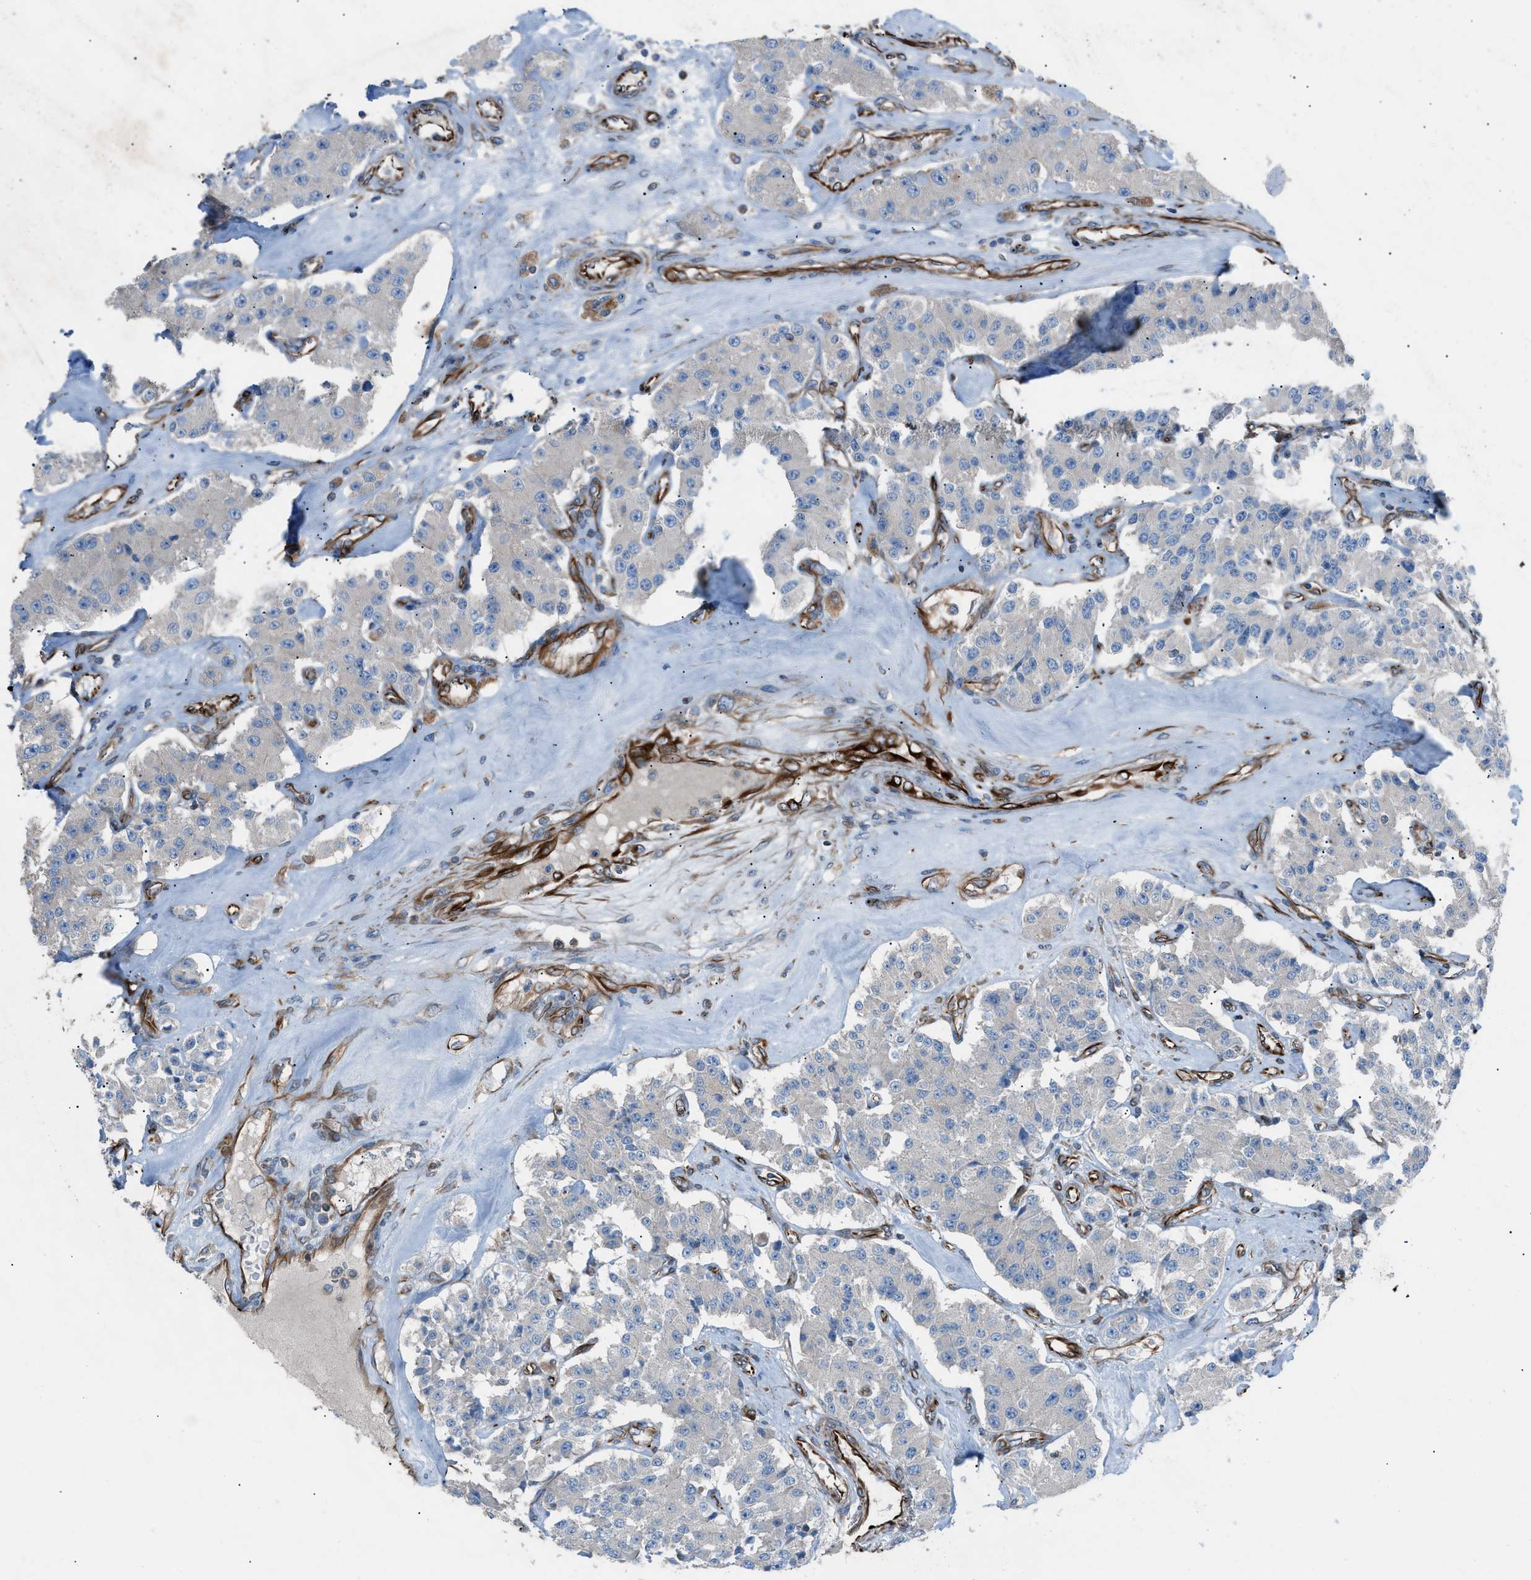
{"staining": {"intensity": "negative", "quantity": "none", "location": "none"}, "tissue": "carcinoid", "cell_type": "Tumor cells", "image_type": "cancer", "snomed": [{"axis": "morphology", "description": "Carcinoid, malignant, NOS"}, {"axis": "topography", "description": "Pancreas"}], "caption": "The IHC image has no significant expression in tumor cells of malignant carcinoid tissue.", "gene": "CABP7", "patient": {"sex": "male", "age": 41}}